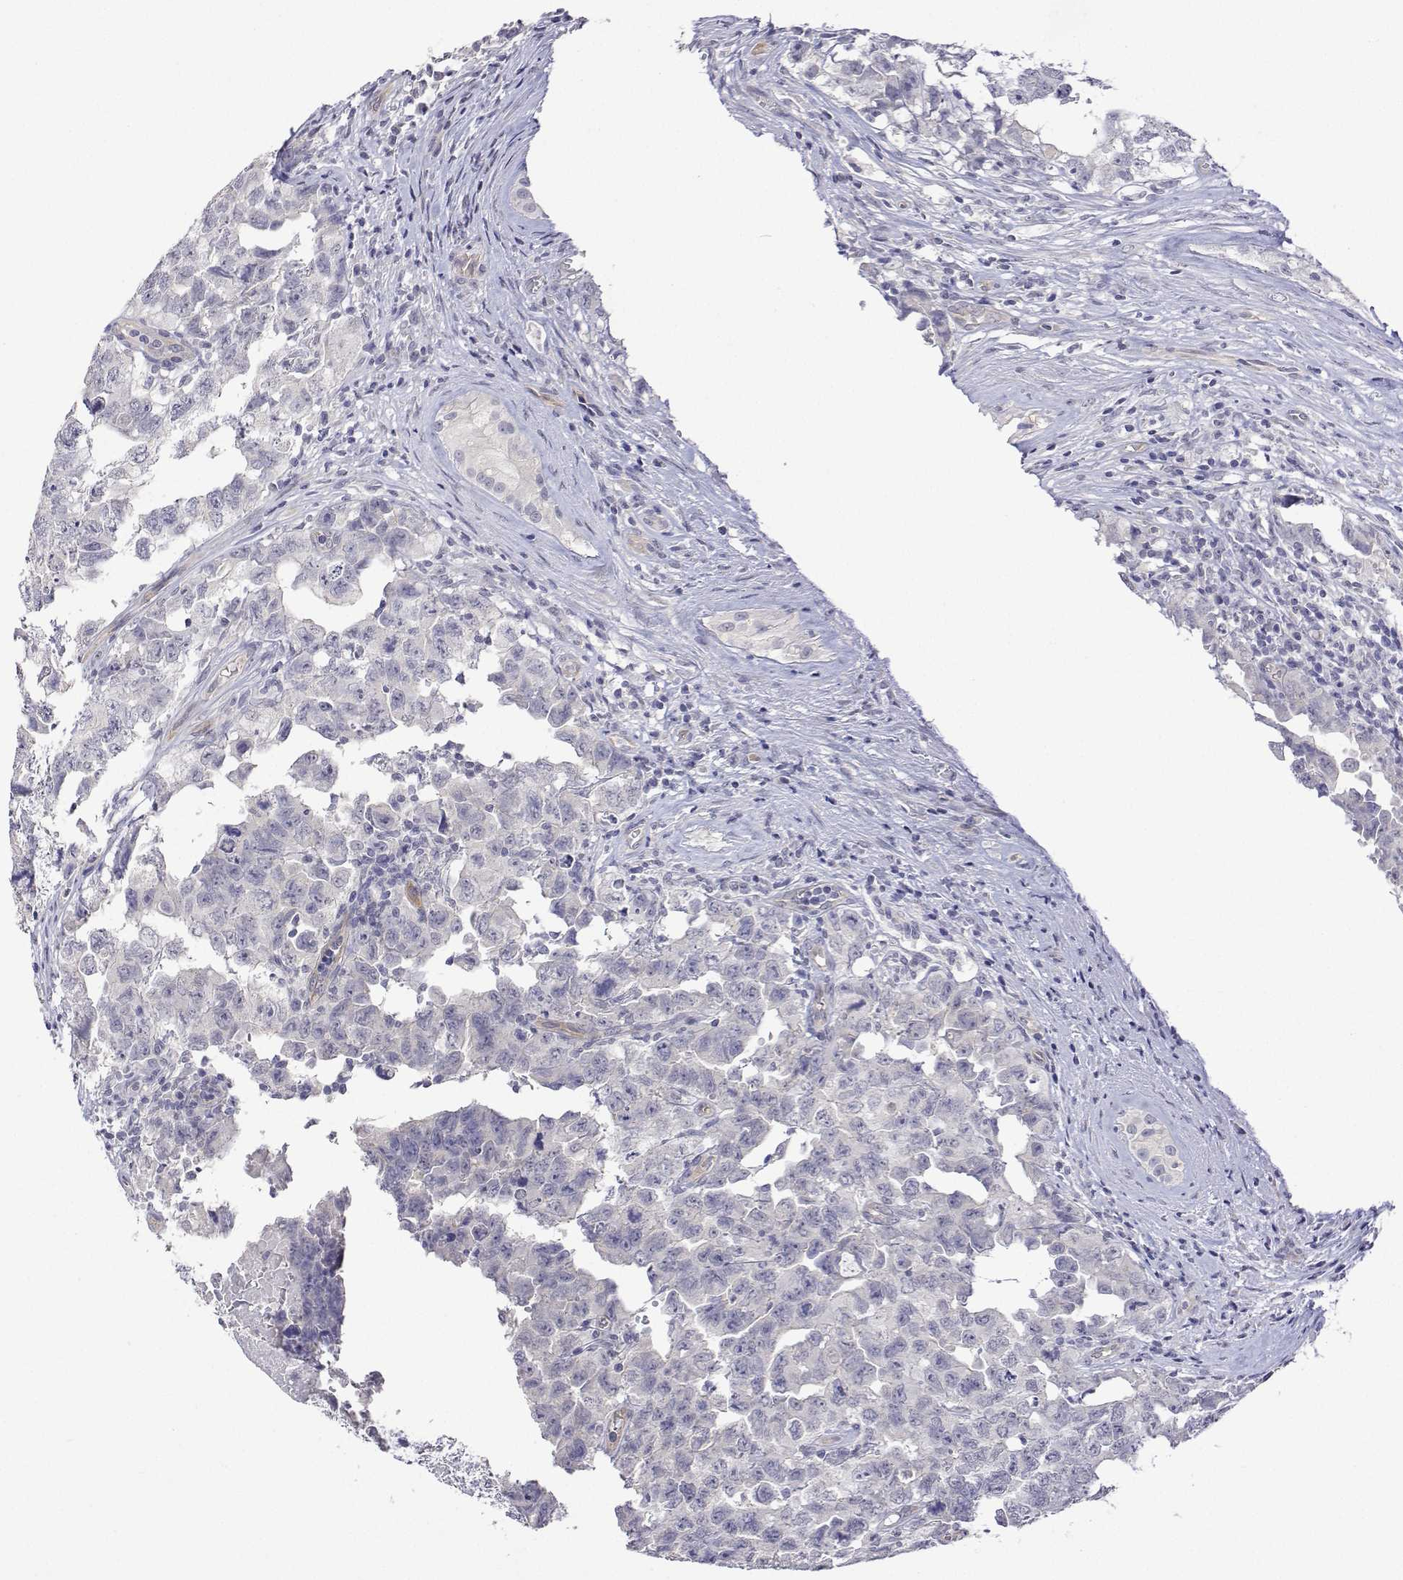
{"staining": {"intensity": "negative", "quantity": "none", "location": "none"}, "tissue": "testis cancer", "cell_type": "Tumor cells", "image_type": "cancer", "snomed": [{"axis": "morphology", "description": "Carcinoma, Embryonal, NOS"}, {"axis": "topography", "description": "Testis"}], "caption": "The micrograph exhibits no staining of tumor cells in embryonal carcinoma (testis).", "gene": "PLCB1", "patient": {"sex": "male", "age": 22}}